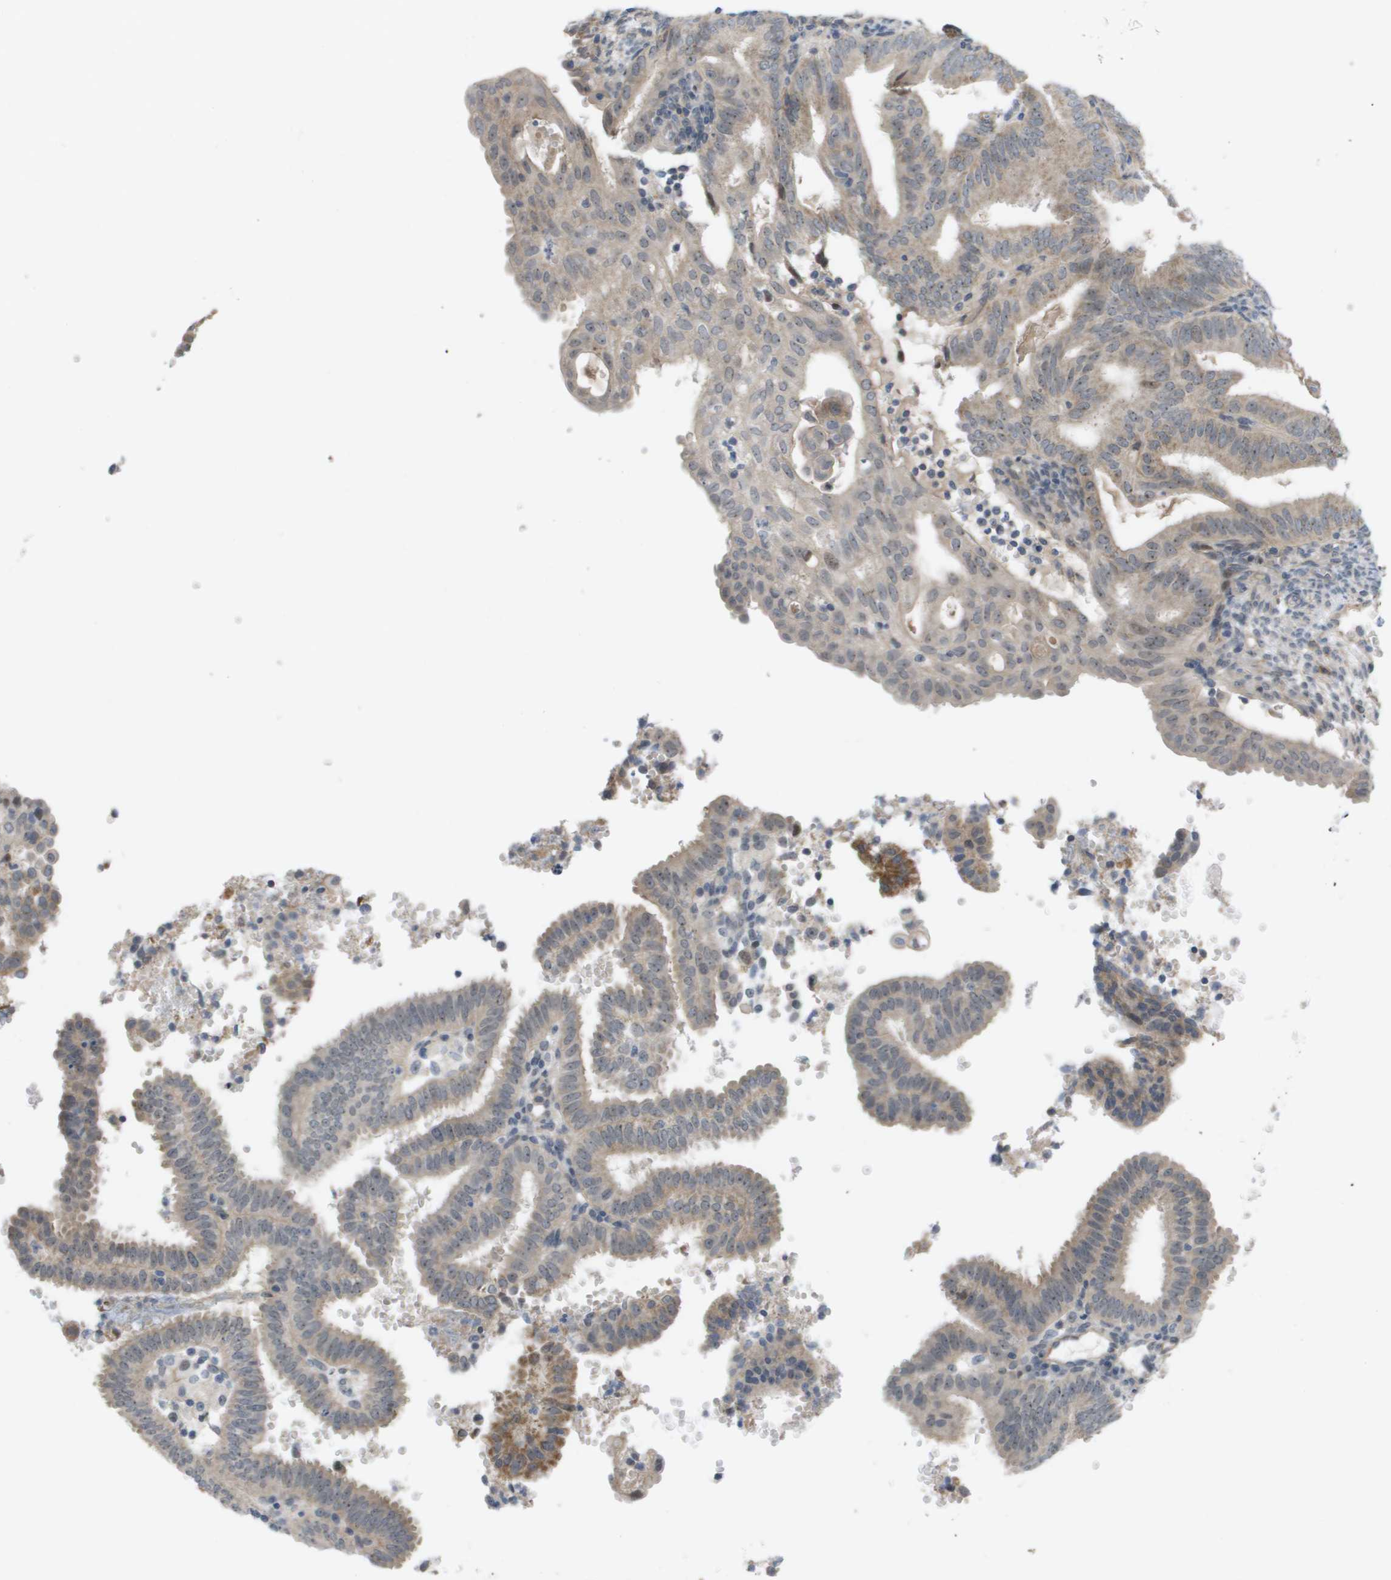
{"staining": {"intensity": "negative", "quantity": "none", "location": "none"}, "tissue": "endometrial cancer", "cell_type": "Tumor cells", "image_type": "cancer", "snomed": [{"axis": "morphology", "description": "Adenocarcinoma, NOS"}, {"axis": "topography", "description": "Endometrium"}], "caption": "This is a photomicrograph of immunohistochemistry (IHC) staining of adenocarcinoma (endometrial), which shows no staining in tumor cells.", "gene": "MTARC2", "patient": {"sex": "female", "age": 58}}